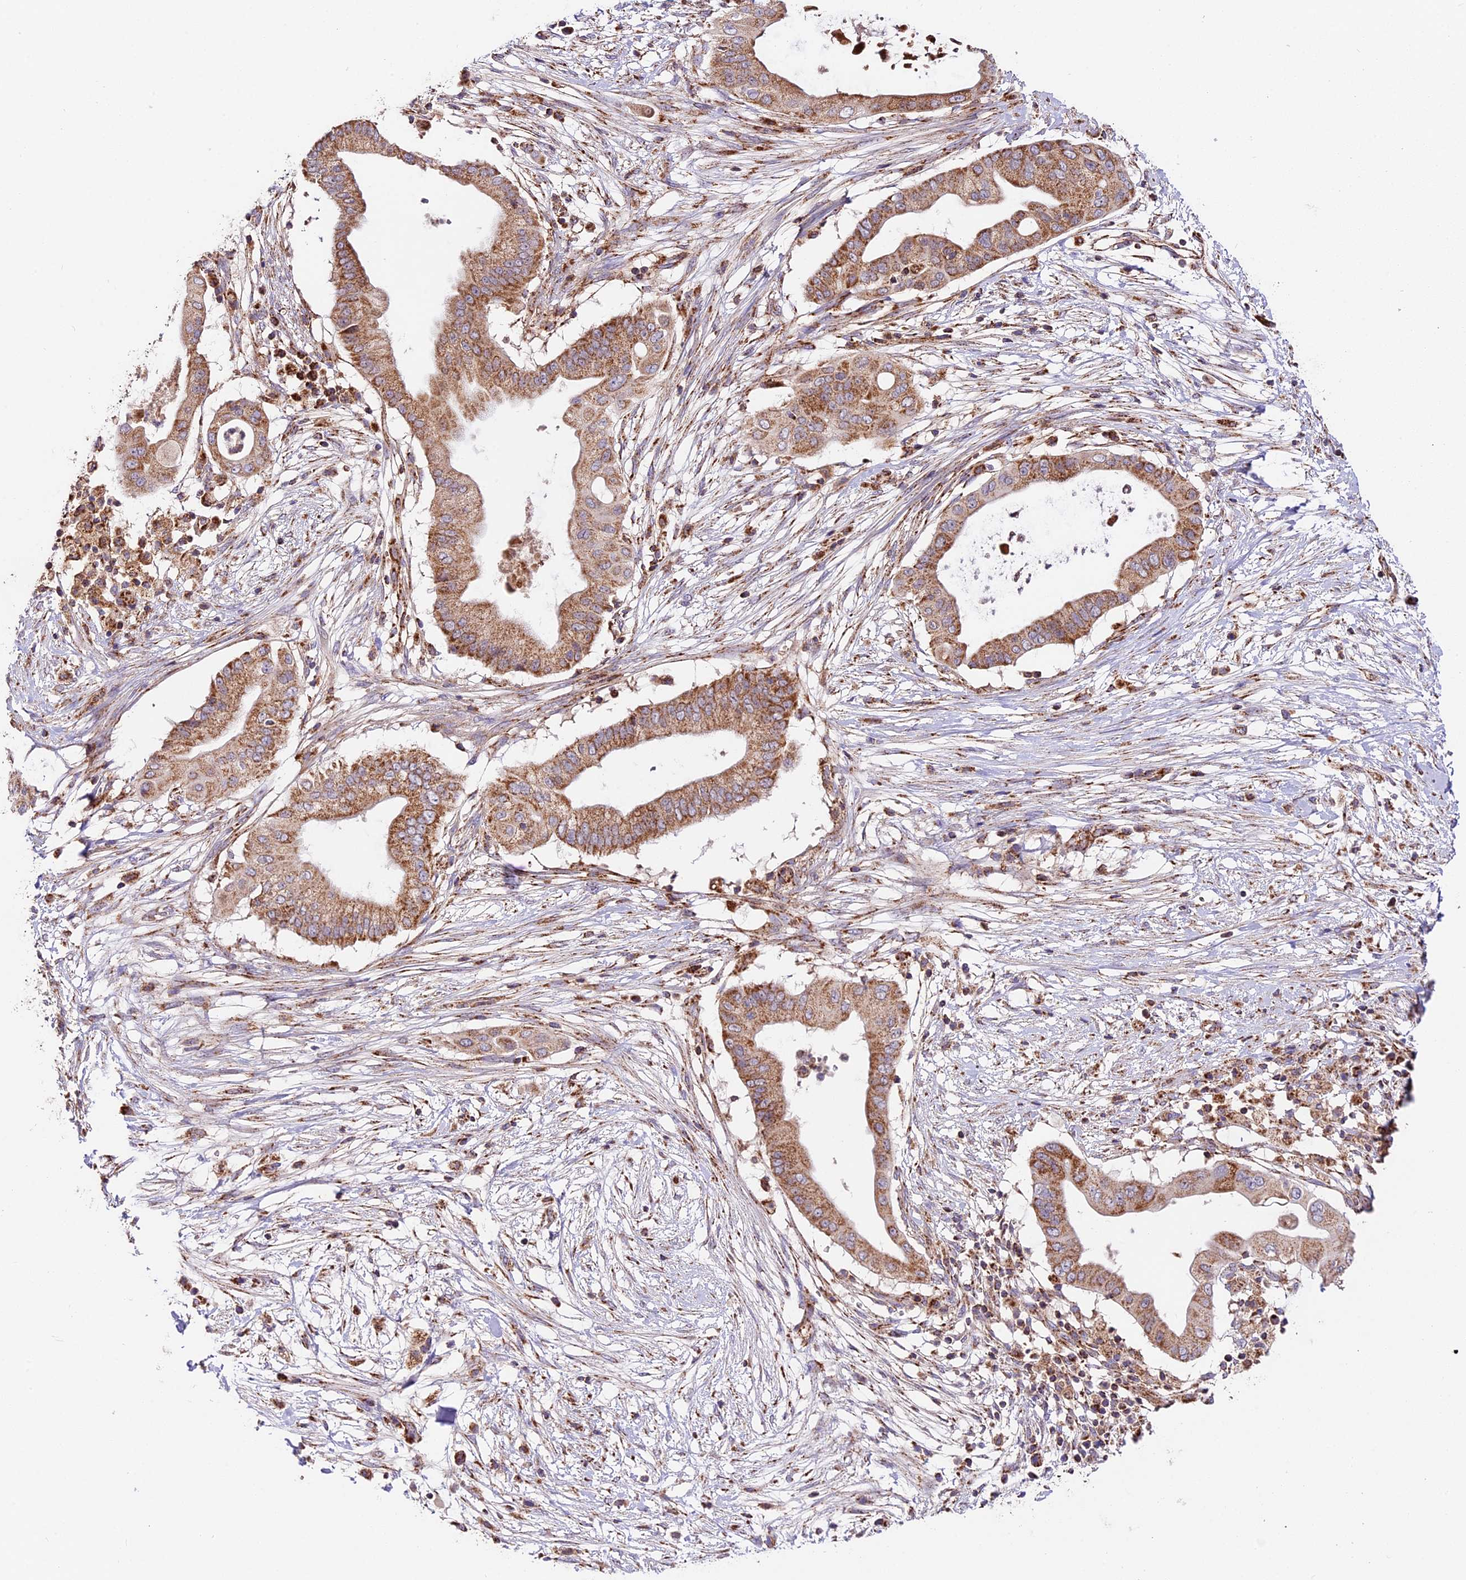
{"staining": {"intensity": "moderate", "quantity": ">75%", "location": "cytoplasmic/membranous"}, "tissue": "pancreatic cancer", "cell_type": "Tumor cells", "image_type": "cancer", "snomed": [{"axis": "morphology", "description": "Adenocarcinoma, NOS"}, {"axis": "topography", "description": "Pancreas"}], "caption": "Pancreatic adenocarcinoma tissue shows moderate cytoplasmic/membranous staining in approximately >75% of tumor cells Immunohistochemistry (ihc) stains the protein of interest in brown and the nuclei are stained blue.", "gene": "NDUFA8", "patient": {"sex": "male", "age": 68}}